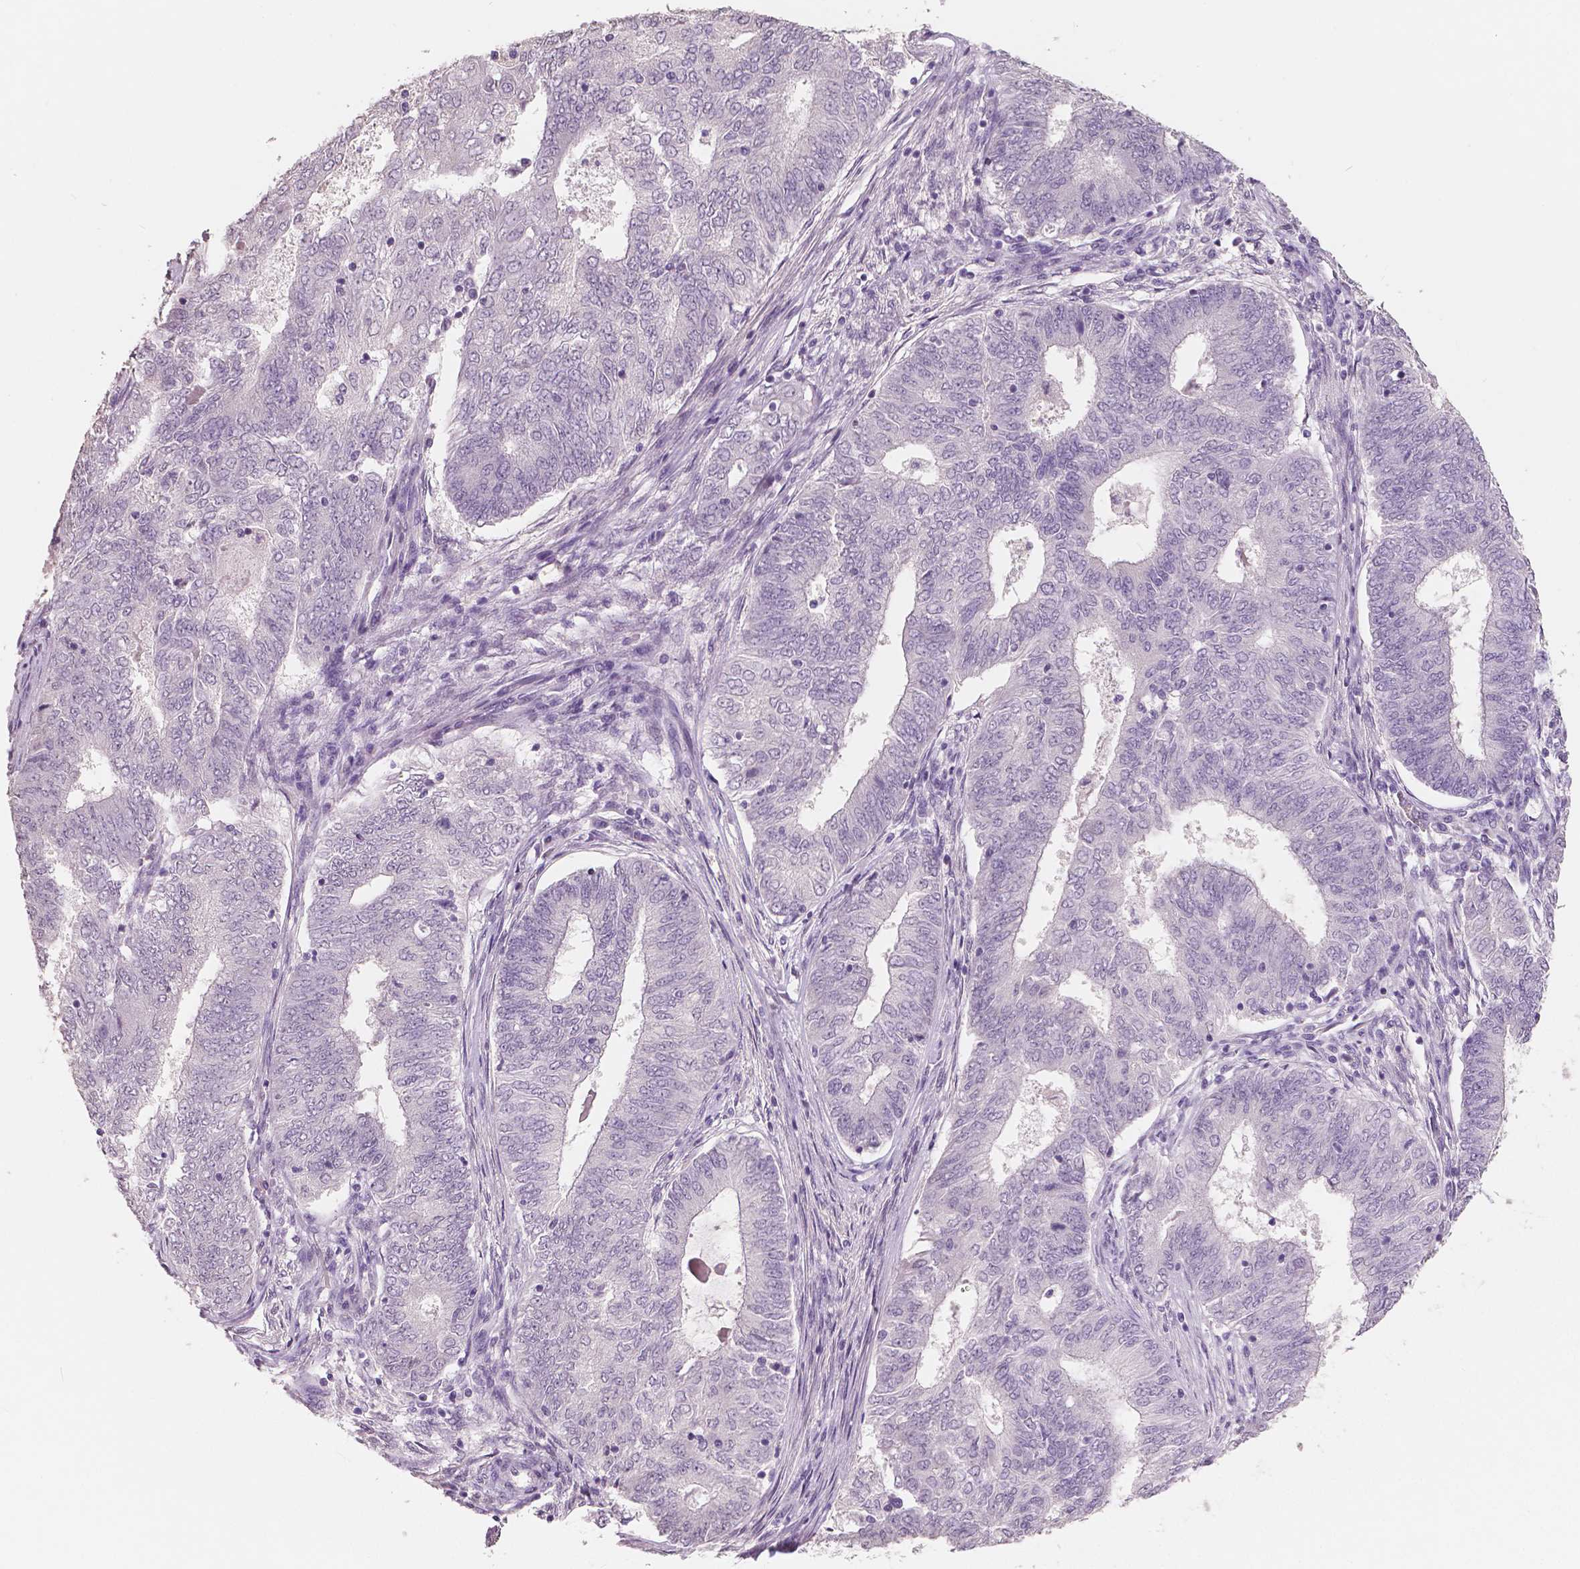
{"staining": {"intensity": "negative", "quantity": "none", "location": "none"}, "tissue": "endometrial cancer", "cell_type": "Tumor cells", "image_type": "cancer", "snomed": [{"axis": "morphology", "description": "Adenocarcinoma, NOS"}, {"axis": "topography", "description": "Endometrium"}], "caption": "Endometrial adenocarcinoma was stained to show a protein in brown. There is no significant staining in tumor cells. The staining was performed using DAB to visualize the protein expression in brown, while the nuclei were stained in blue with hematoxylin (Magnification: 20x).", "gene": "NECAB1", "patient": {"sex": "female", "age": 62}}